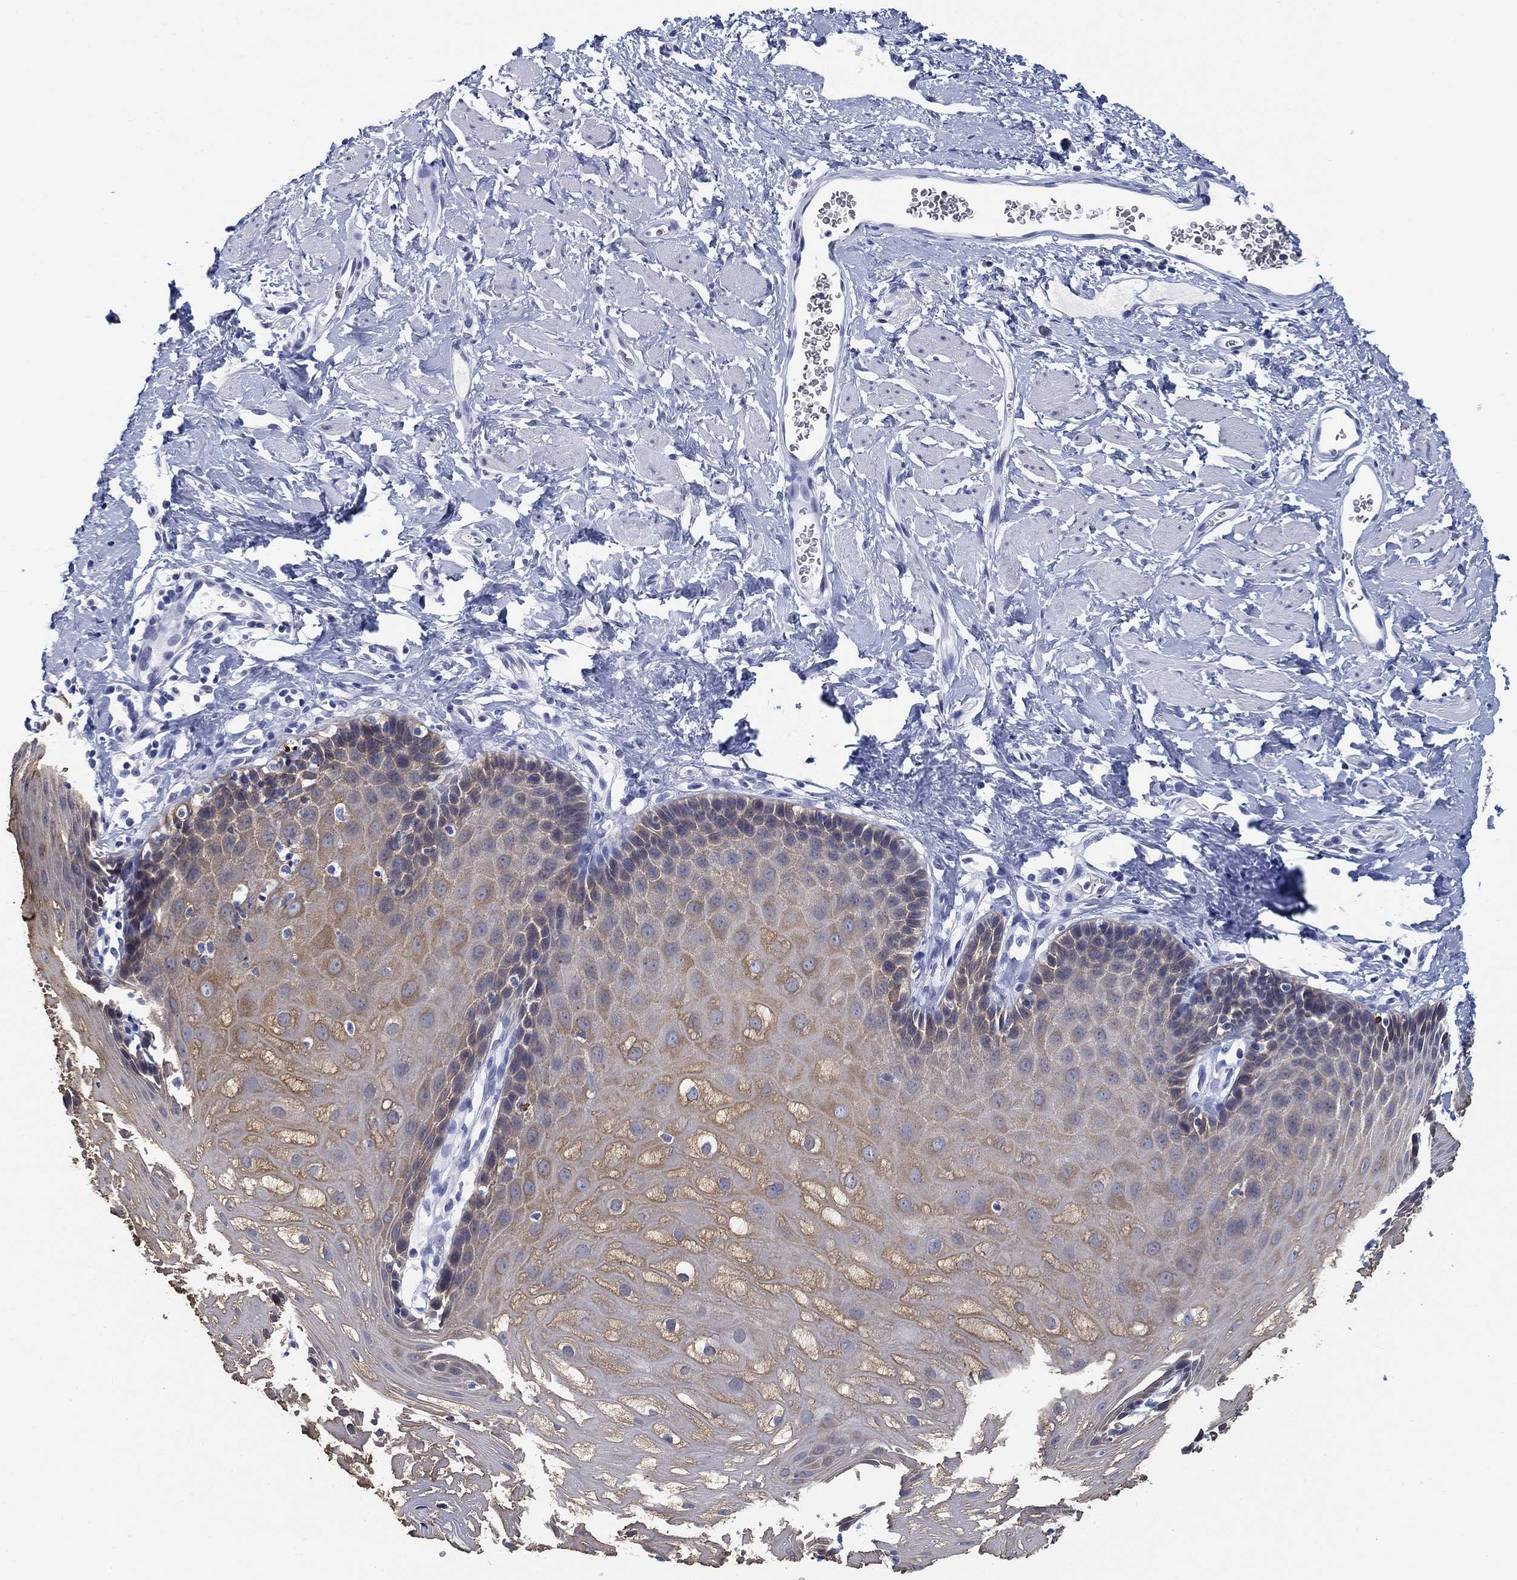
{"staining": {"intensity": "moderate", "quantity": "25%-75%", "location": "cytoplasmic/membranous"}, "tissue": "esophagus", "cell_type": "Squamous epithelial cells", "image_type": "normal", "snomed": [{"axis": "morphology", "description": "Normal tissue, NOS"}, {"axis": "topography", "description": "Esophagus"}], "caption": "A photomicrograph of esophagus stained for a protein reveals moderate cytoplasmic/membranous brown staining in squamous epithelial cells. (brown staining indicates protein expression, while blue staining denotes nuclei).", "gene": "CLUL1", "patient": {"sex": "male", "age": 64}}